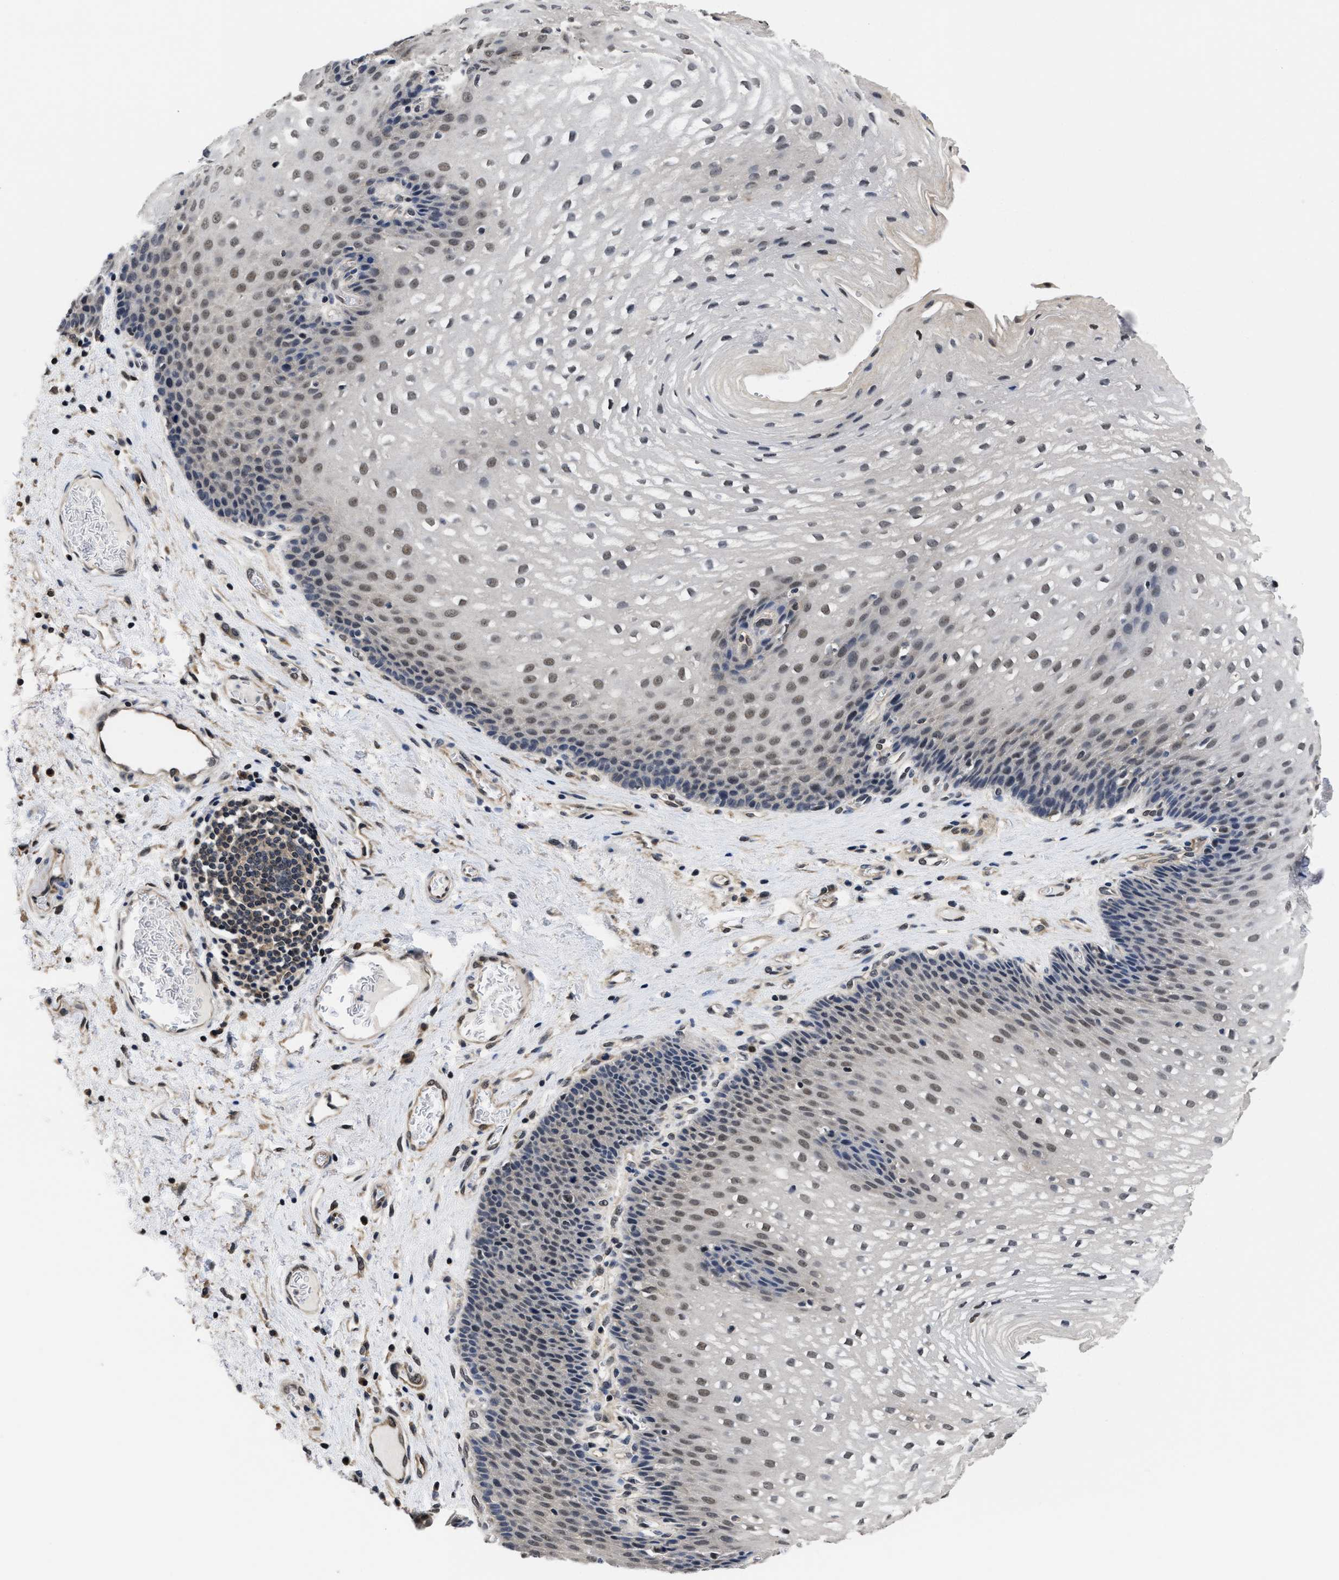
{"staining": {"intensity": "moderate", "quantity": "25%-75%", "location": "nuclear"}, "tissue": "esophagus", "cell_type": "Squamous epithelial cells", "image_type": "normal", "snomed": [{"axis": "morphology", "description": "Normal tissue, NOS"}, {"axis": "topography", "description": "Esophagus"}], "caption": "Human esophagus stained with a brown dye shows moderate nuclear positive staining in approximately 25%-75% of squamous epithelial cells.", "gene": "MCOLN2", "patient": {"sex": "male", "age": 48}}